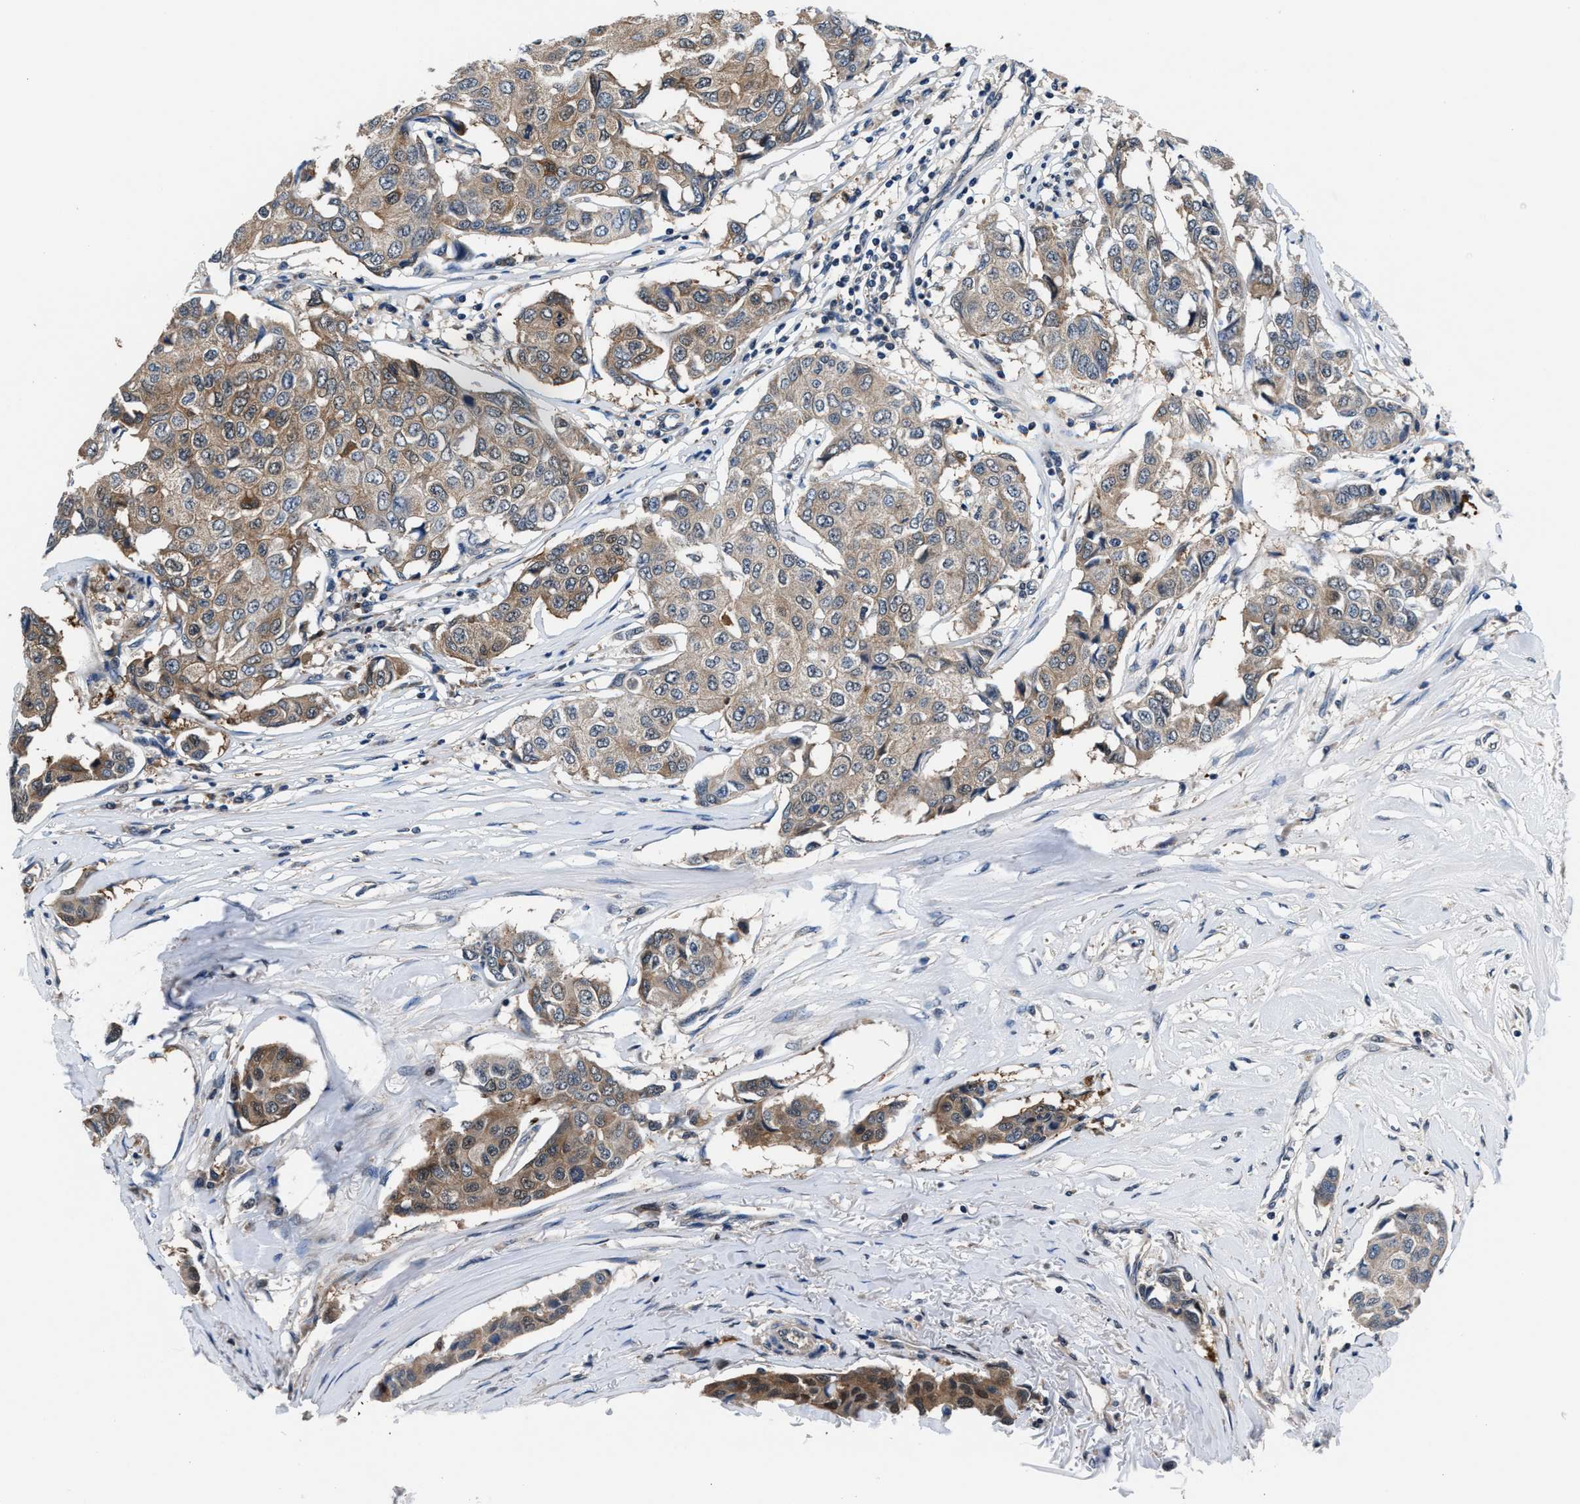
{"staining": {"intensity": "moderate", "quantity": ">75%", "location": "cytoplasmic/membranous"}, "tissue": "breast cancer", "cell_type": "Tumor cells", "image_type": "cancer", "snomed": [{"axis": "morphology", "description": "Duct carcinoma"}, {"axis": "topography", "description": "Breast"}], "caption": "Human infiltrating ductal carcinoma (breast) stained with a protein marker displays moderate staining in tumor cells.", "gene": "PRPSAP2", "patient": {"sex": "female", "age": 80}}